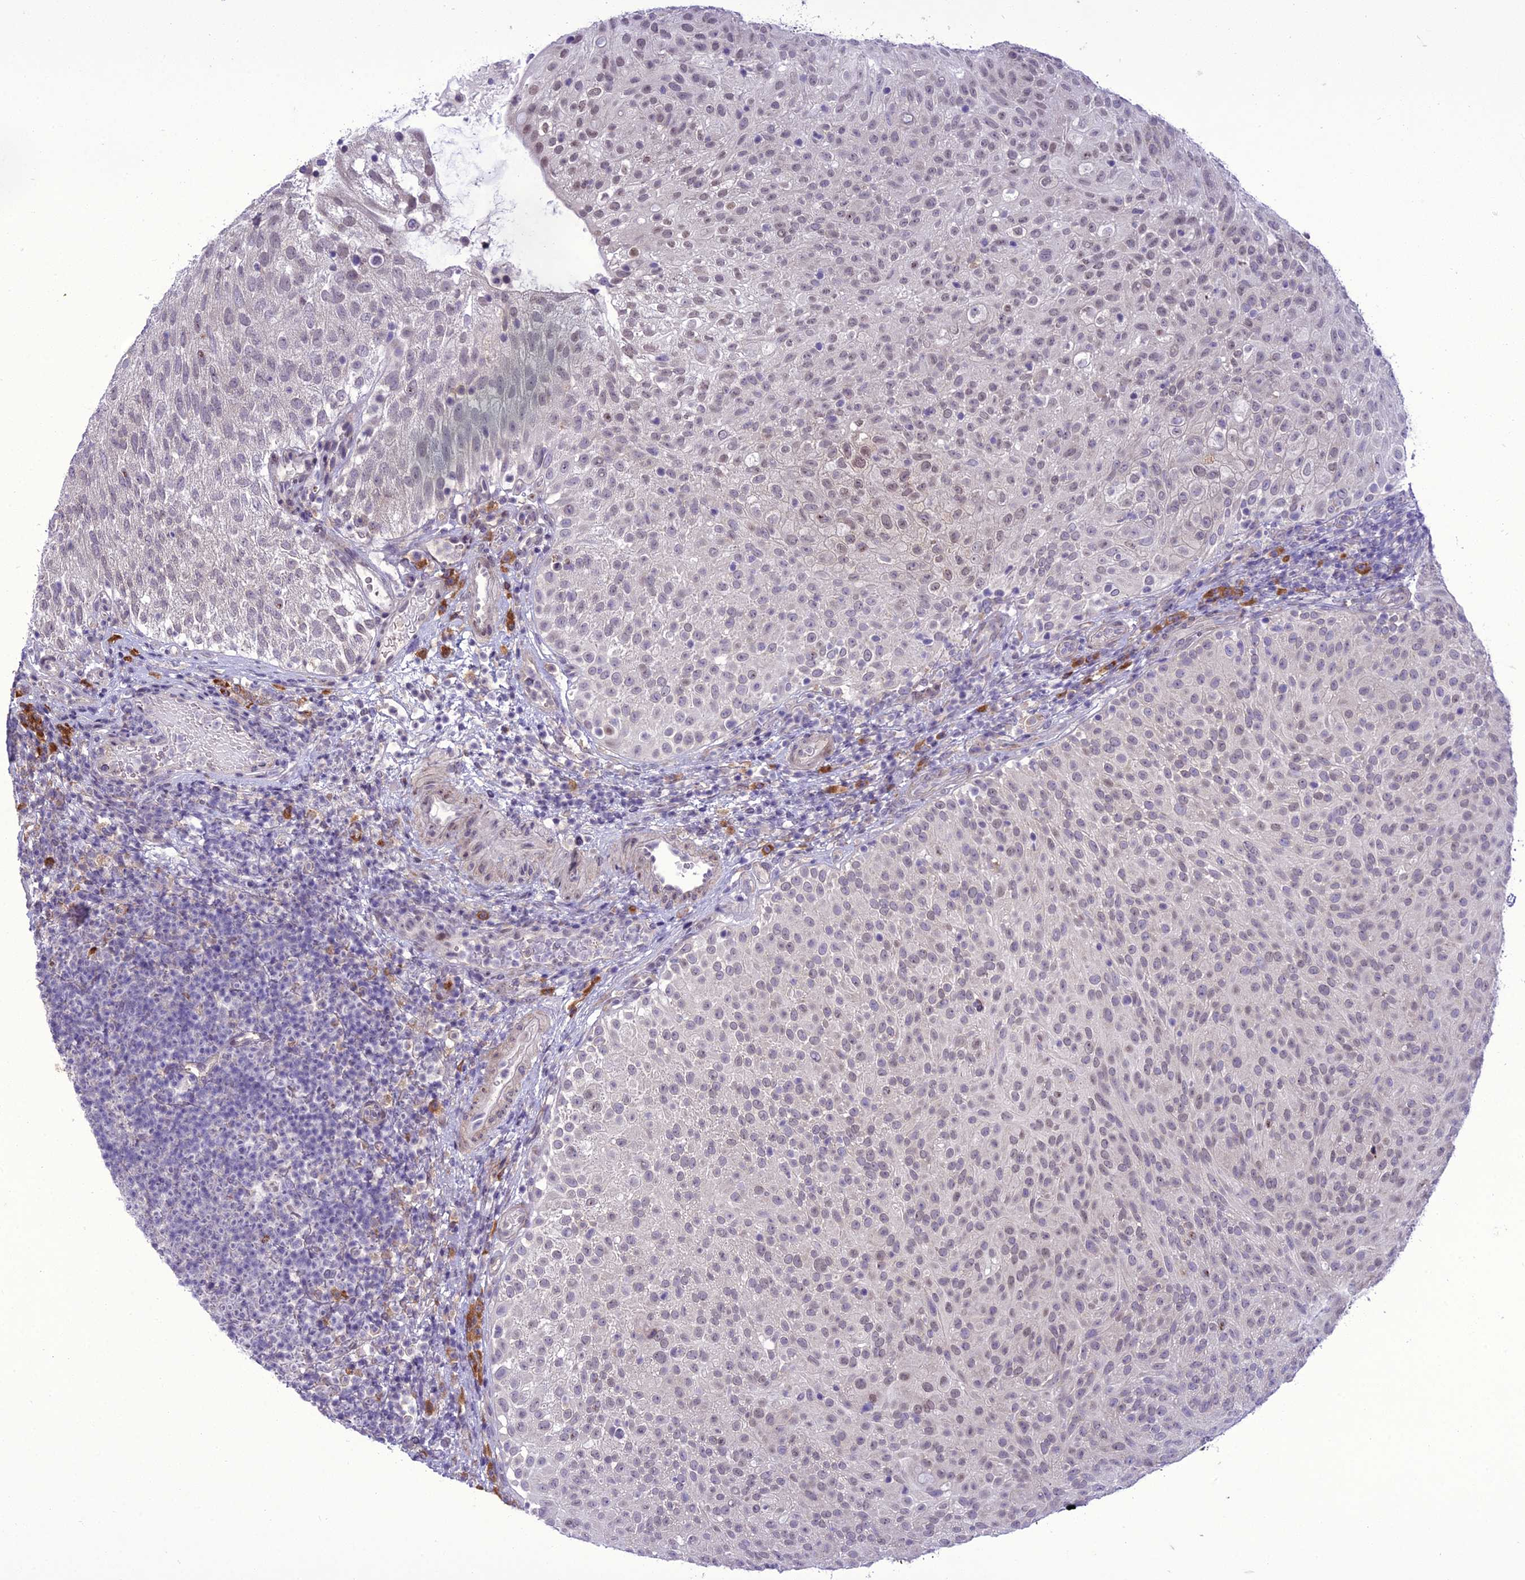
{"staining": {"intensity": "weak", "quantity": "<25%", "location": "nuclear"}, "tissue": "urothelial cancer", "cell_type": "Tumor cells", "image_type": "cancer", "snomed": [{"axis": "morphology", "description": "Urothelial carcinoma, Low grade"}, {"axis": "topography", "description": "Urinary bladder"}], "caption": "Immunohistochemistry image of urothelial carcinoma (low-grade) stained for a protein (brown), which shows no staining in tumor cells. Brightfield microscopy of immunohistochemistry (IHC) stained with DAB (3,3'-diaminobenzidine) (brown) and hematoxylin (blue), captured at high magnification.", "gene": "NEURL2", "patient": {"sex": "male", "age": 78}}